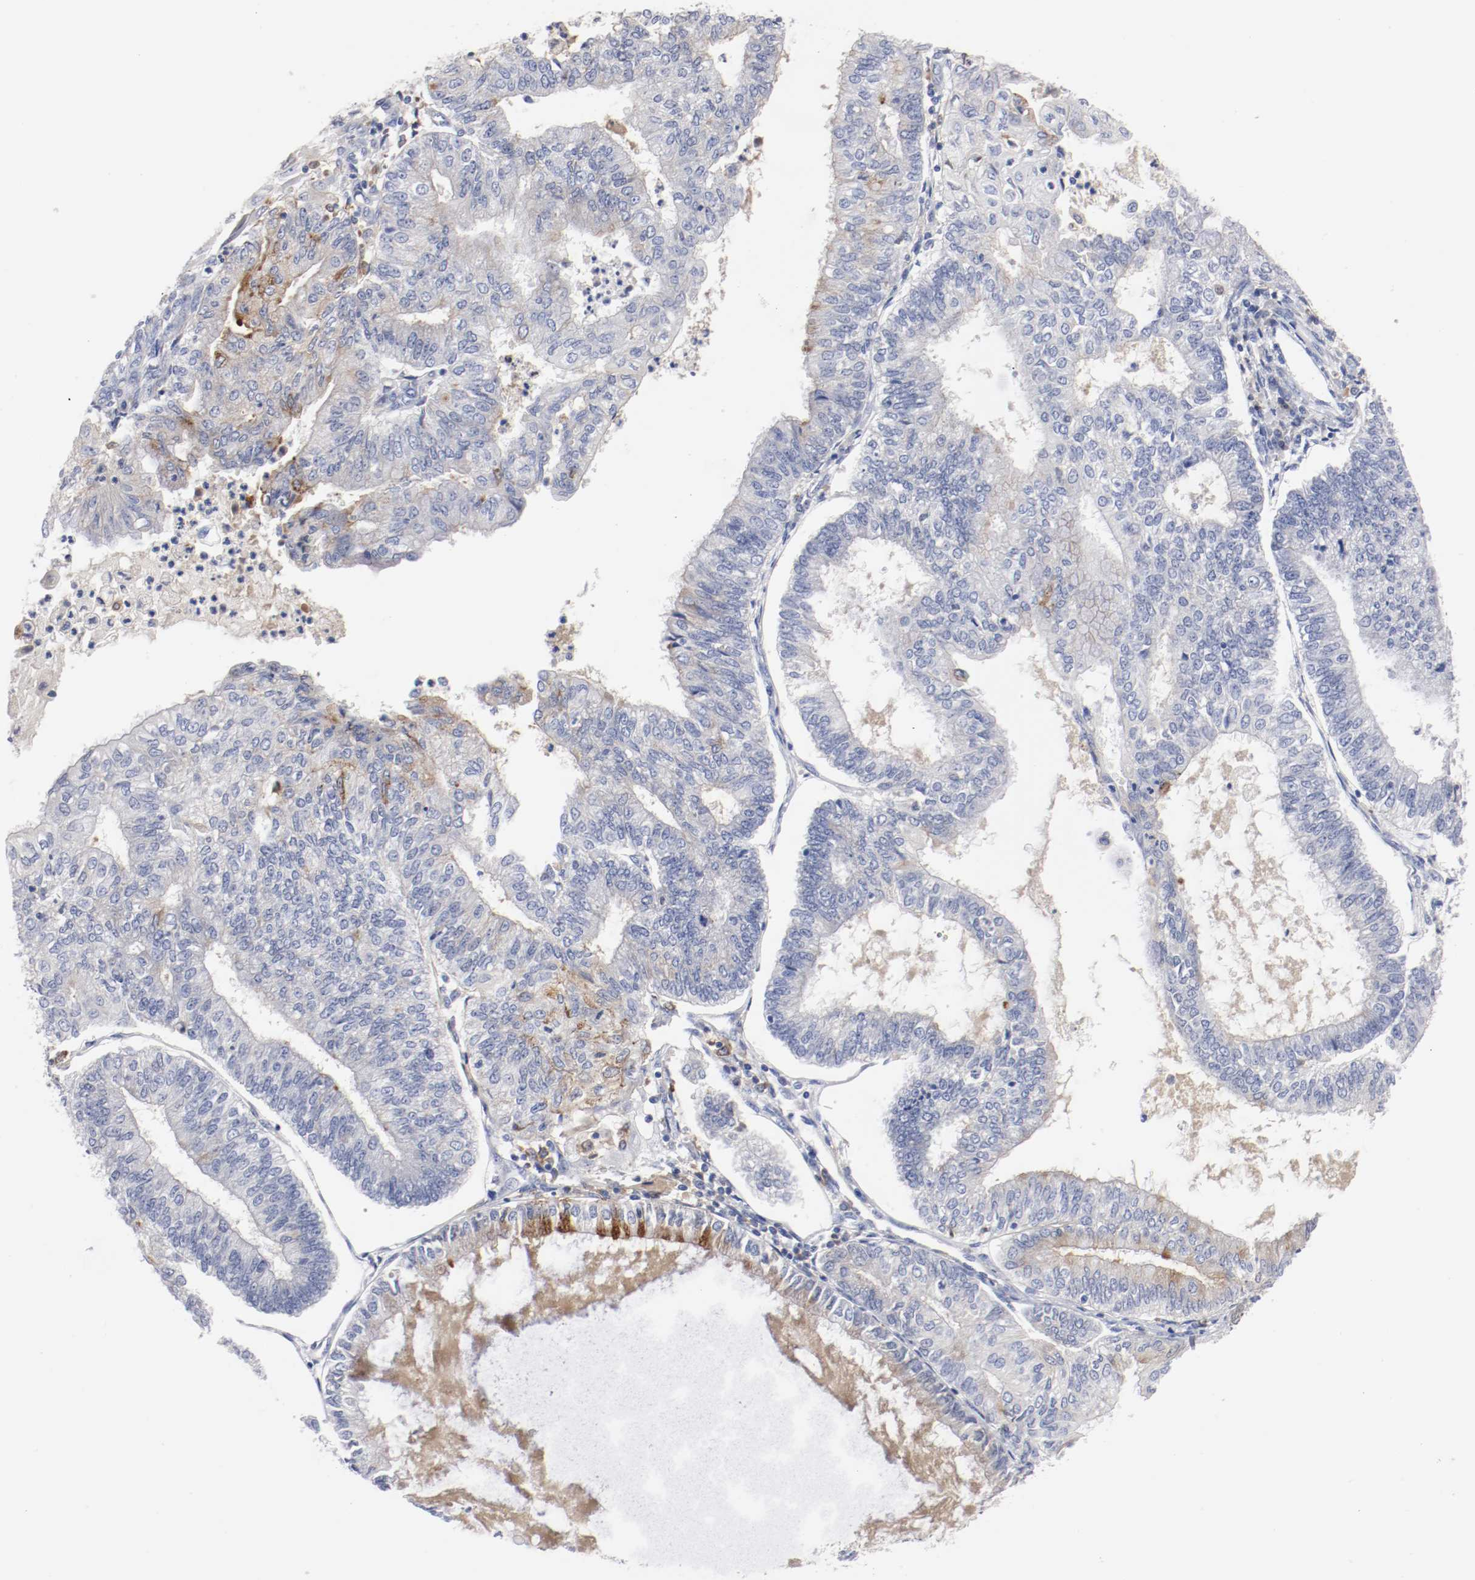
{"staining": {"intensity": "weak", "quantity": "25%-75%", "location": "cytoplasmic/membranous"}, "tissue": "endometrial cancer", "cell_type": "Tumor cells", "image_type": "cancer", "snomed": [{"axis": "morphology", "description": "Adenocarcinoma, NOS"}, {"axis": "topography", "description": "Endometrium"}], "caption": "Immunohistochemical staining of human adenocarcinoma (endometrial) exhibits weak cytoplasmic/membranous protein staining in approximately 25%-75% of tumor cells.", "gene": "FGFBP1", "patient": {"sex": "female", "age": 59}}